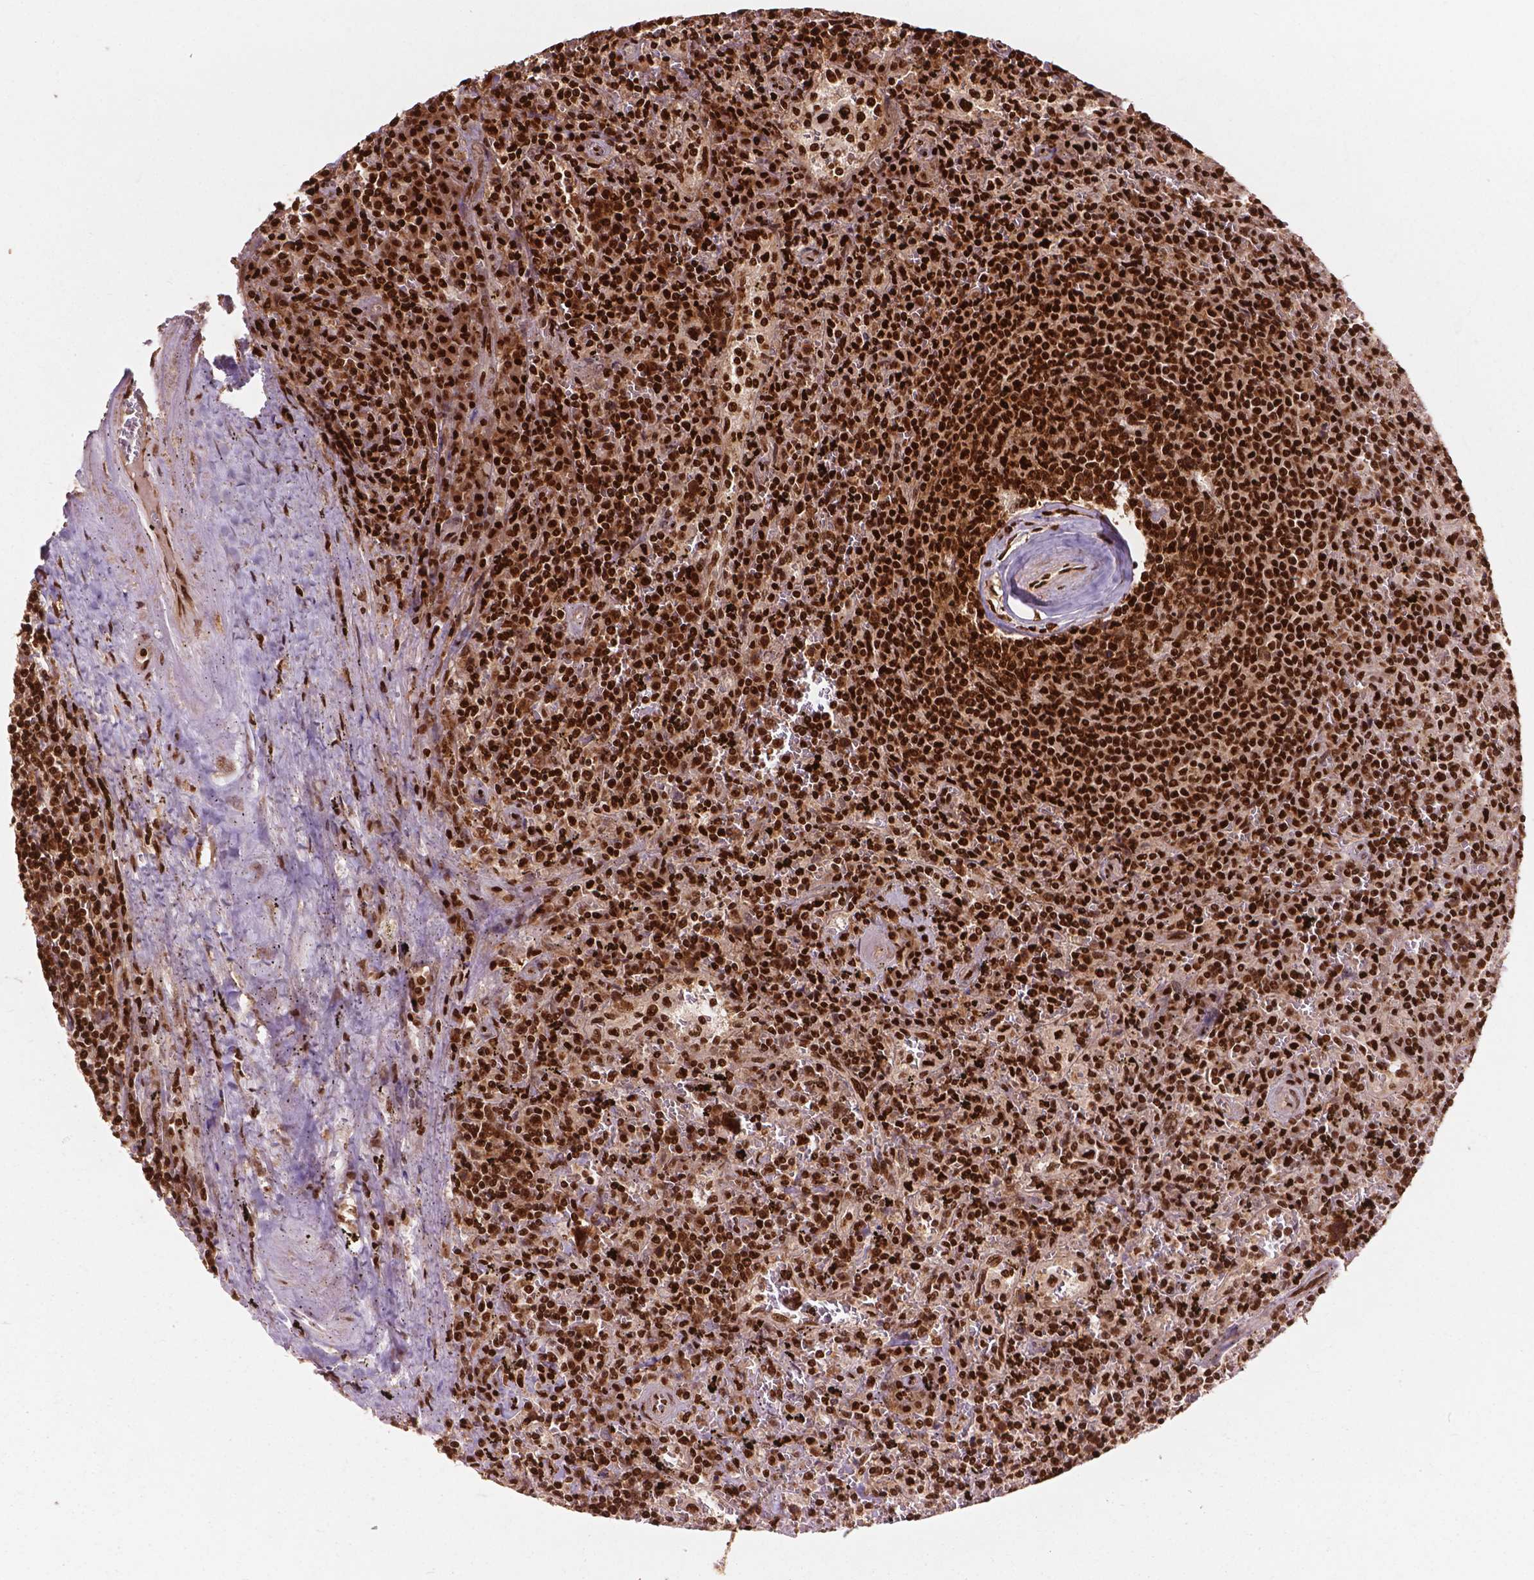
{"staining": {"intensity": "strong", "quantity": ">75%", "location": "nuclear"}, "tissue": "lymphoma", "cell_type": "Tumor cells", "image_type": "cancer", "snomed": [{"axis": "morphology", "description": "Malignant lymphoma, non-Hodgkin's type, Low grade"}, {"axis": "topography", "description": "Spleen"}], "caption": "A high-resolution histopathology image shows immunohistochemistry staining of low-grade malignant lymphoma, non-Hodgkin's type, which shows strong nuclear expression in approximately >75% of tumor cells.", "gene": "ANP32B", "patient": {"sex": "male", "age": 62}}